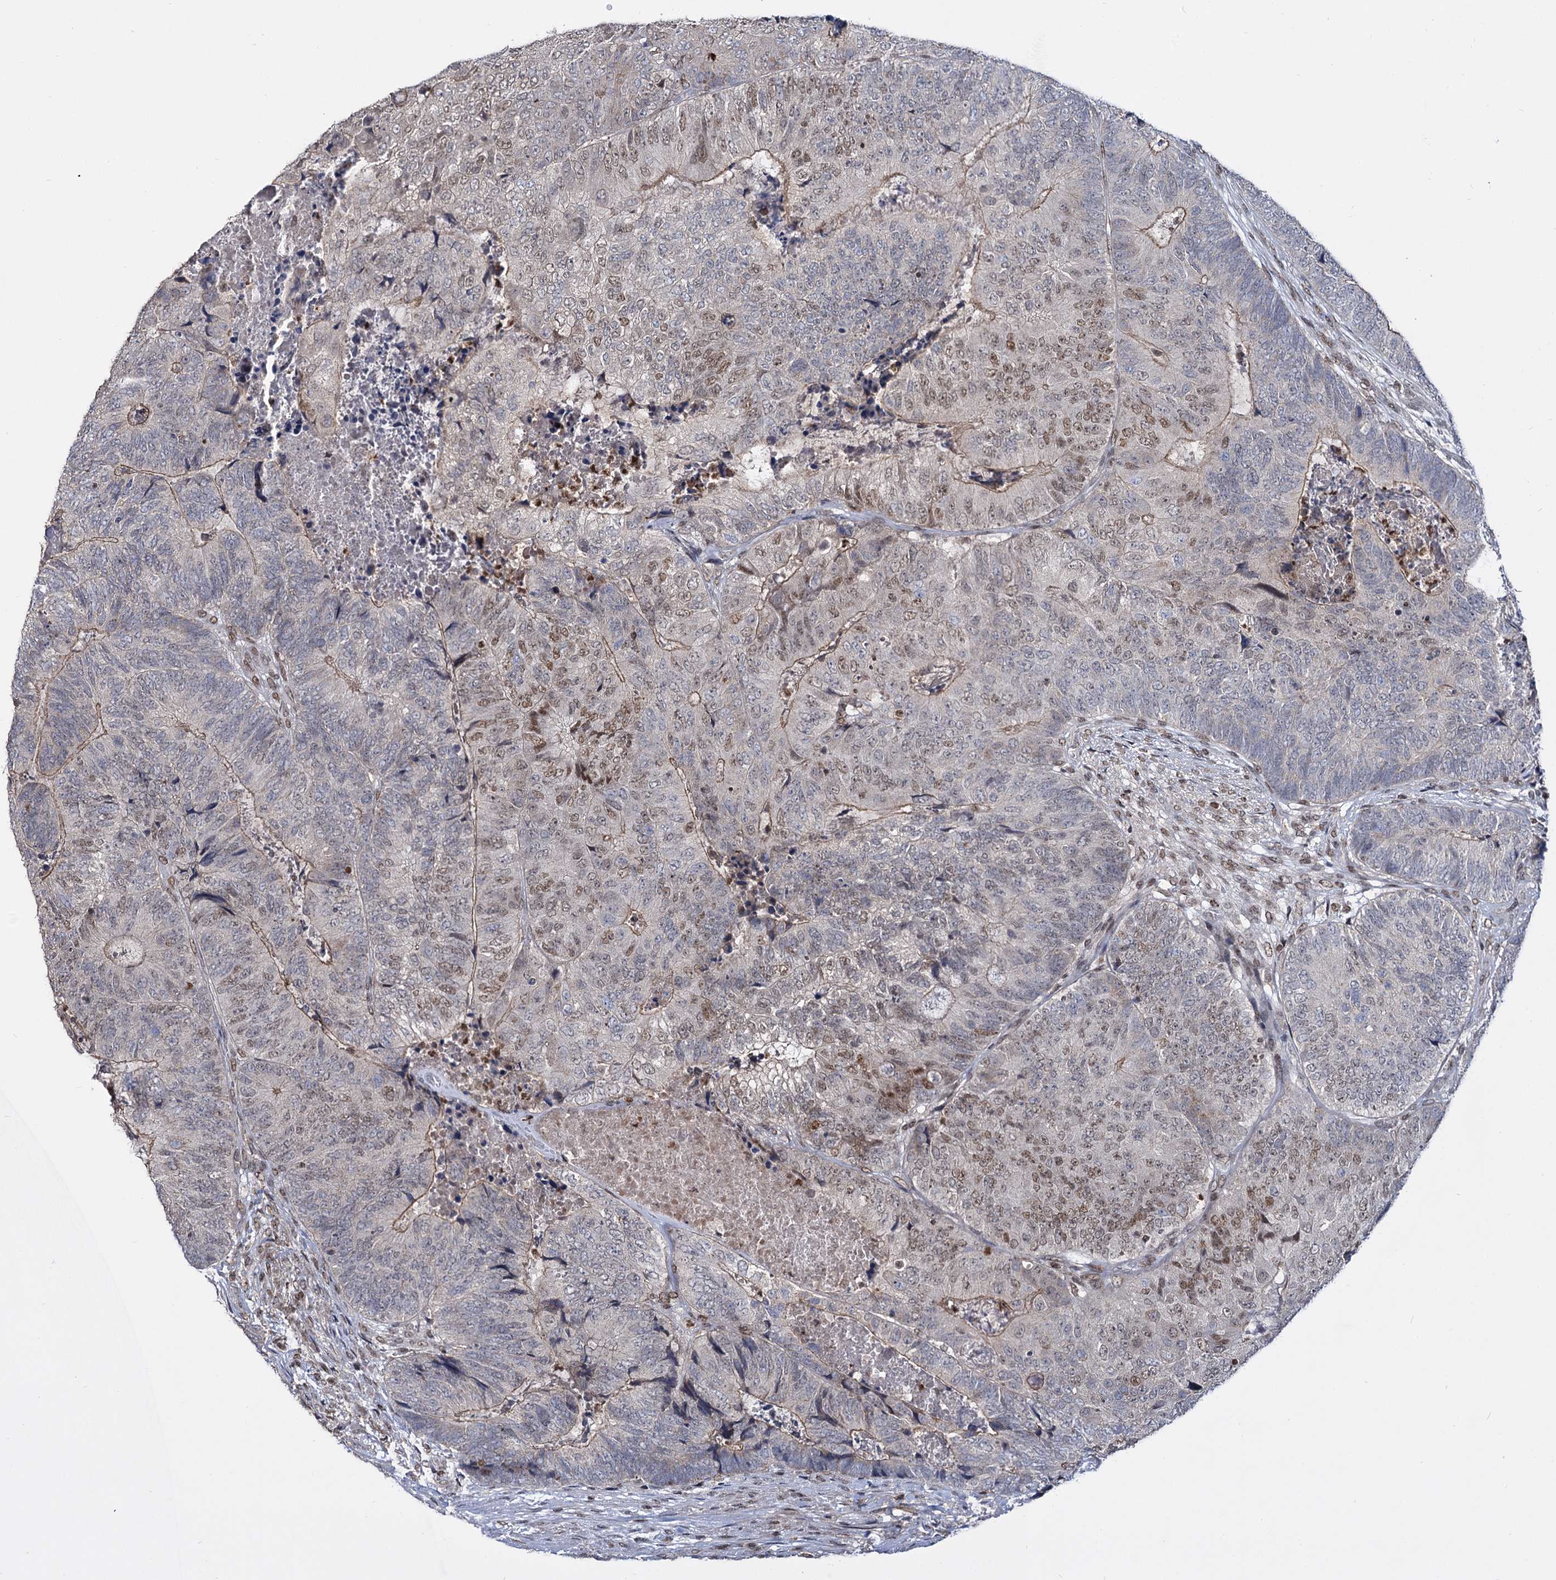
{"staining": {"intensity": "moderate", "quantity": "25%-75%", "location": "nuclear"}, "tissue": "colorectal cancer", "cell_type": "Tumor cells", "image_type": "cancer", "snomed": [{"axis": "morphology", "description": "Adenocarcinoma, NOS"}, {"axis": "topography", "description": "Colon"}], "caption": "Immunohistochemistry photomicrograph of neoplastic tissue: human colorectal cancer (adenocarcinoma) stained using immunohistochemistry exhibits medium levels of moderate protein expression localized specifically in the nuclear of tumor cells, appearing as a nuclear brown color.", "gene": "SMCHD1", "patient": {"sex": "female", "age": 67}}